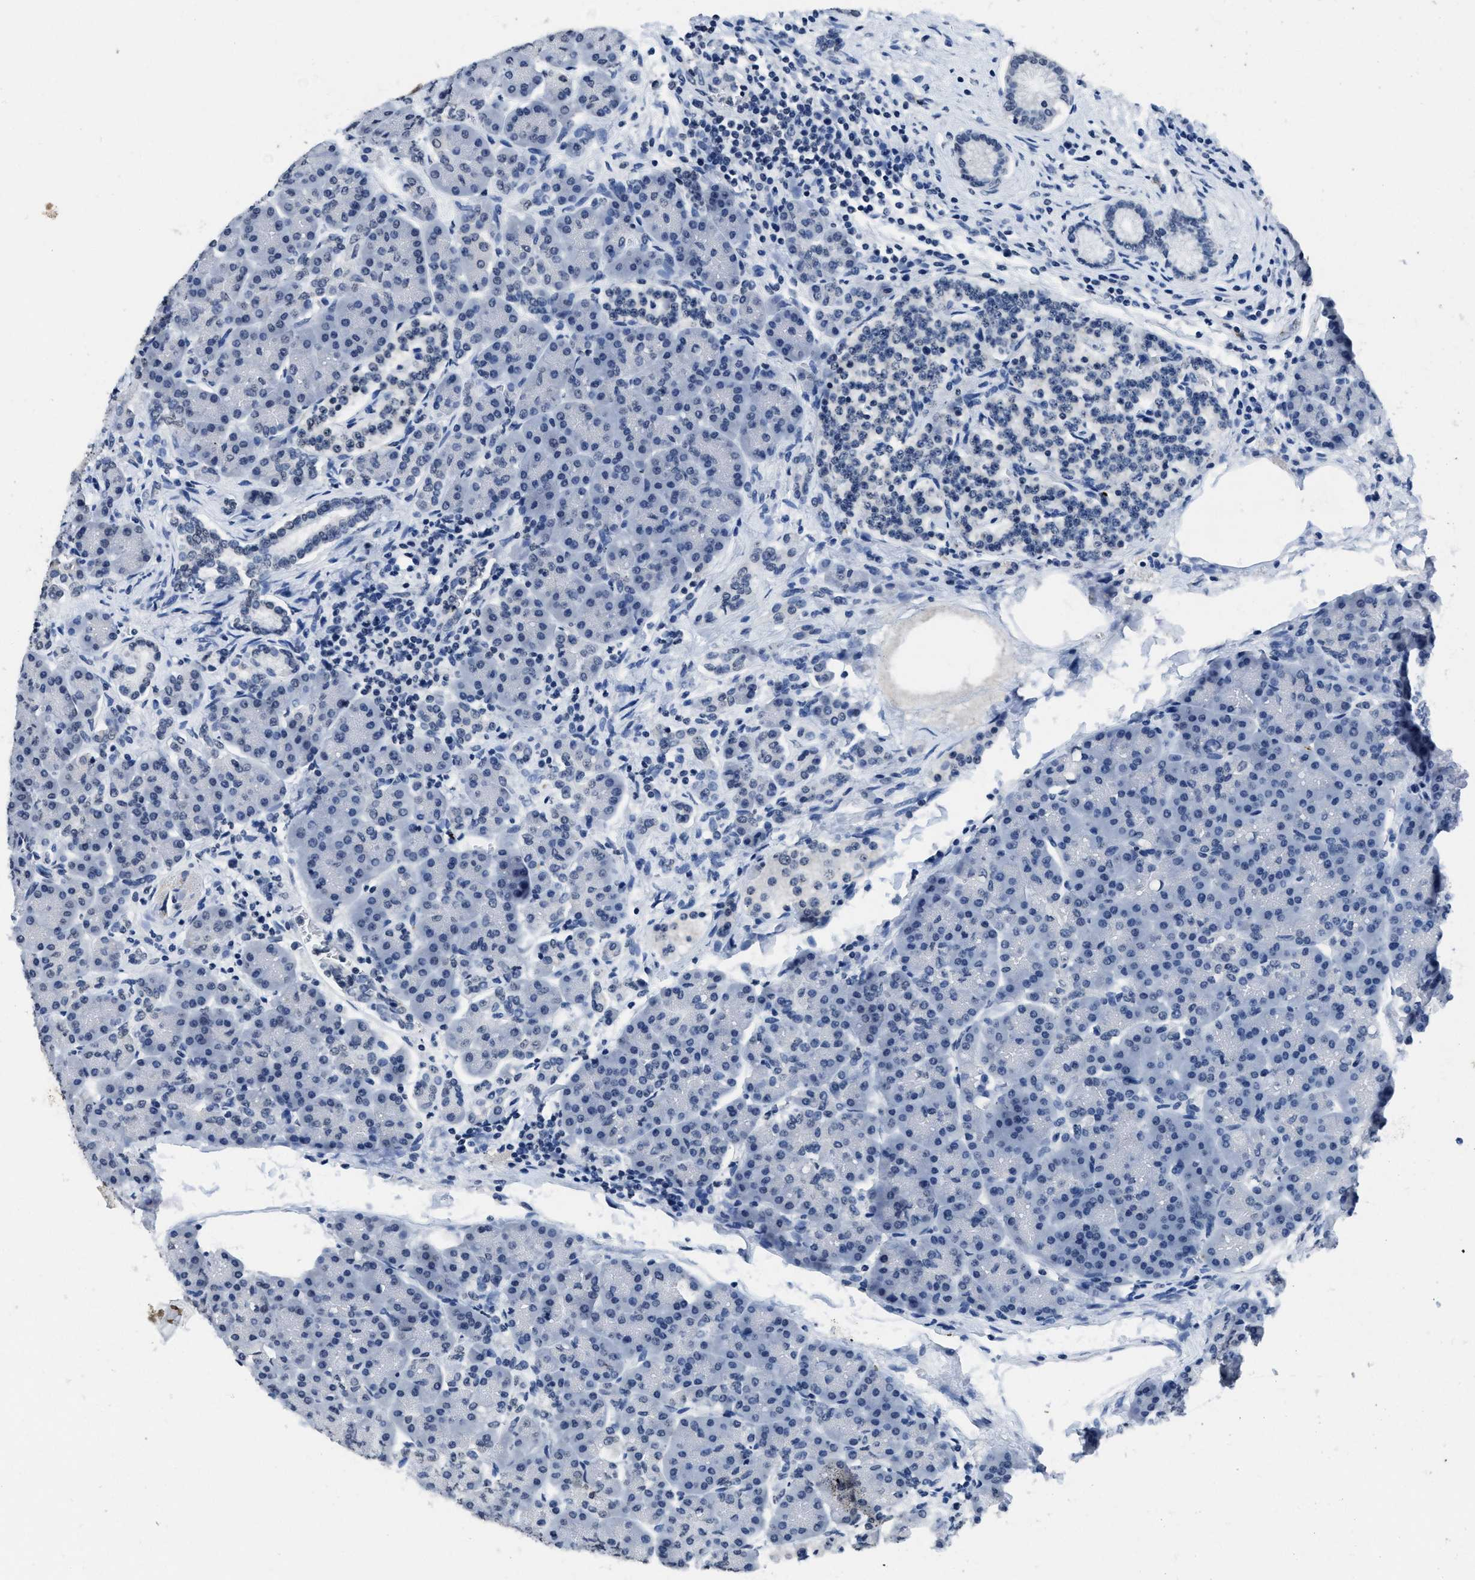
{"staining": {"intensity": "negative", "quantity": "none", "location": "none"}, "tissue": "pancreas", "cell_type": "Exocrine glandular cells", "image_type": "normal", "snomed": [{"axis": "morphology", "description": "Normal tissue, NOS"}, {"axis": "topography", "description": "Pancreas"}], "caption": "The image exhibits no staining of exocrine glandular cells in unremarkable pancreas. (Stains: DAB IHC with hematoxylin counter stain, Microscopy: brightfield microscopy at high magnification).", "gene": "ITGA2B", "patient": {"sex": "female", "age": 70}}